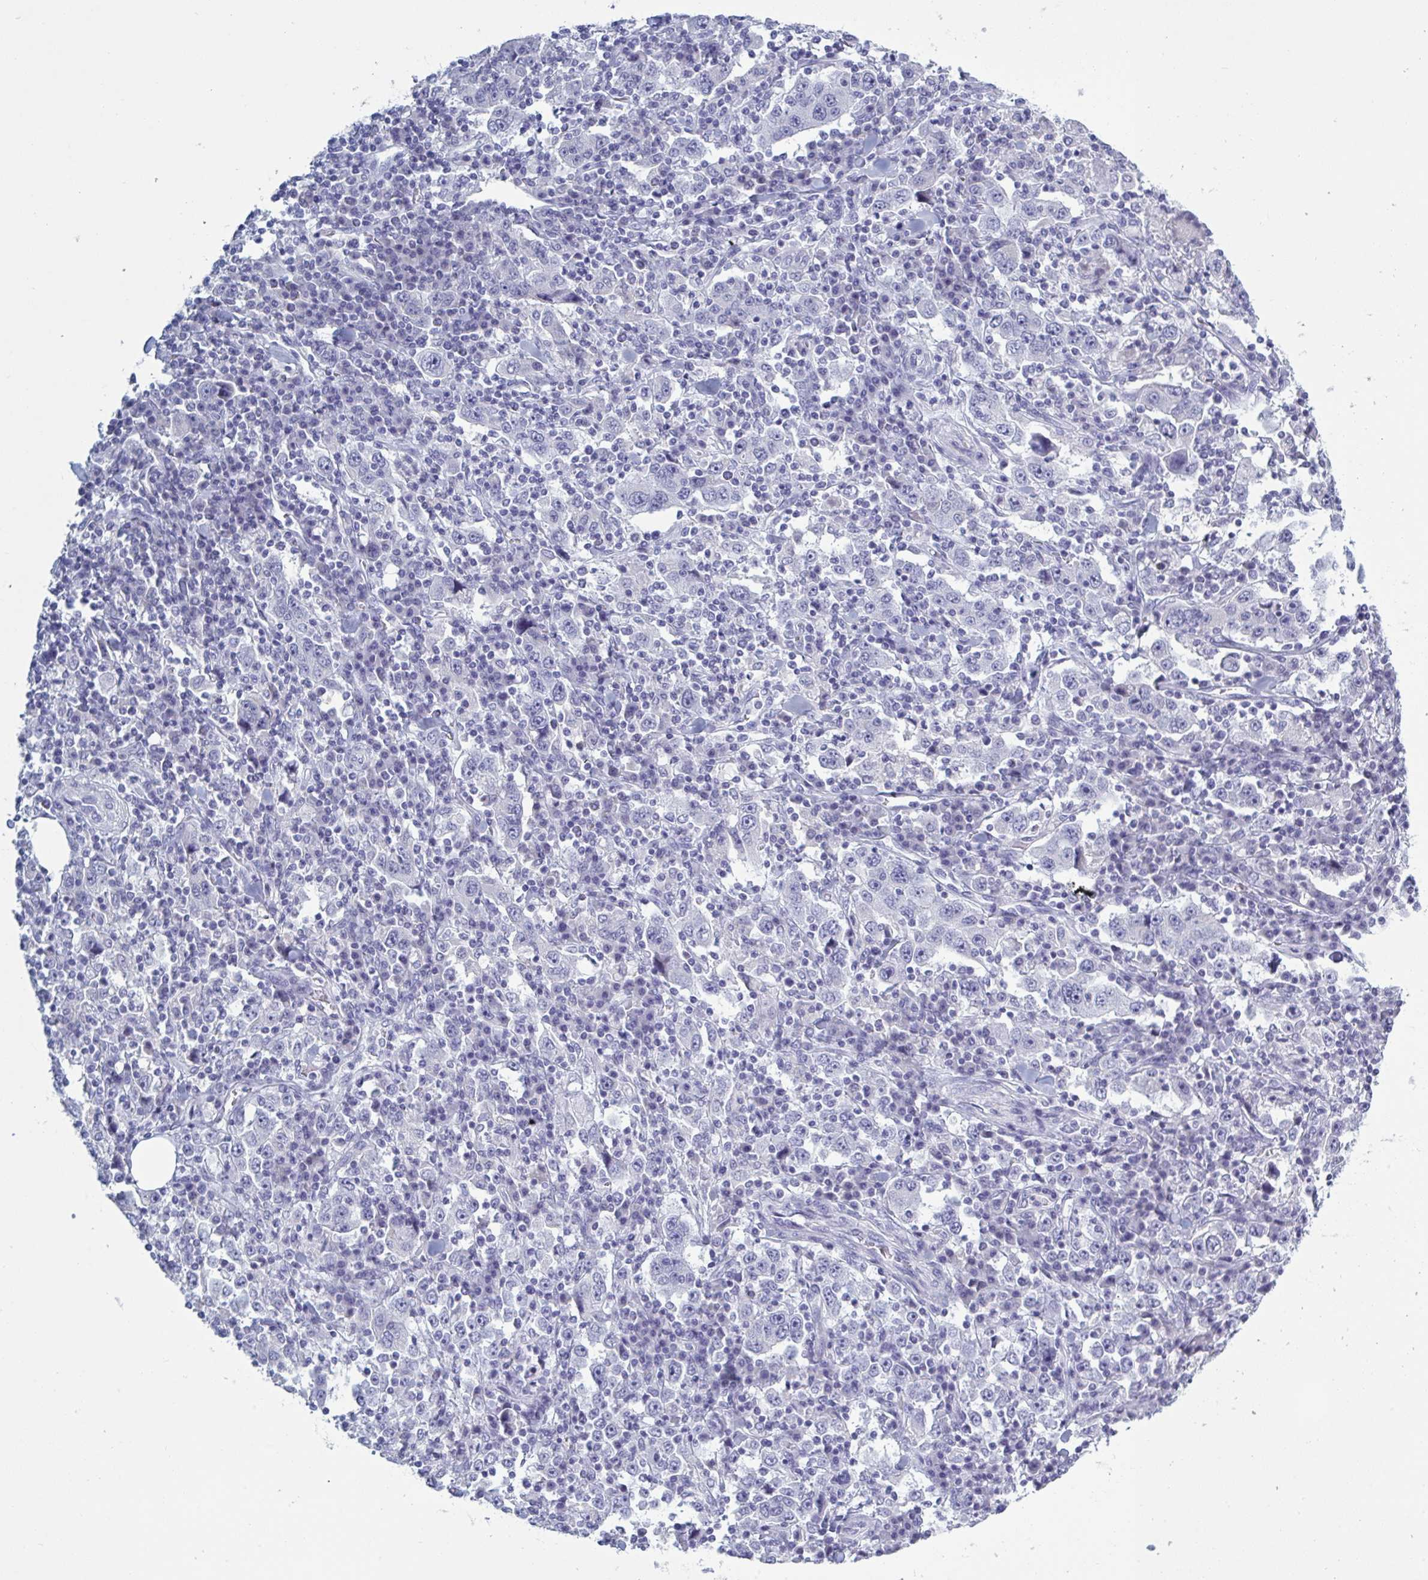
{"staining": {"intensity": "negative", "quantity": "none", "location": "none"}, "tissue": "stomach cancer", "cell_type": "Tumor cells", "image_type": "cancer", "snomed": [{"axis": "morphology", "description": "Normal tissue, NOS"}, {"axis": "morphology", "description": "Adenocarcinoma, NOS"}, {"axis": "topography", "description": "Stomach, upper"}, {"axis": "topography", "description": "Stomach"}], "caption": "The photomicrograph exhibits no significant expression in tumor cells of stomach adenocarcinoma.", "gene": "NDUFC2", "patient": {"sex": "male", "age": 59}}